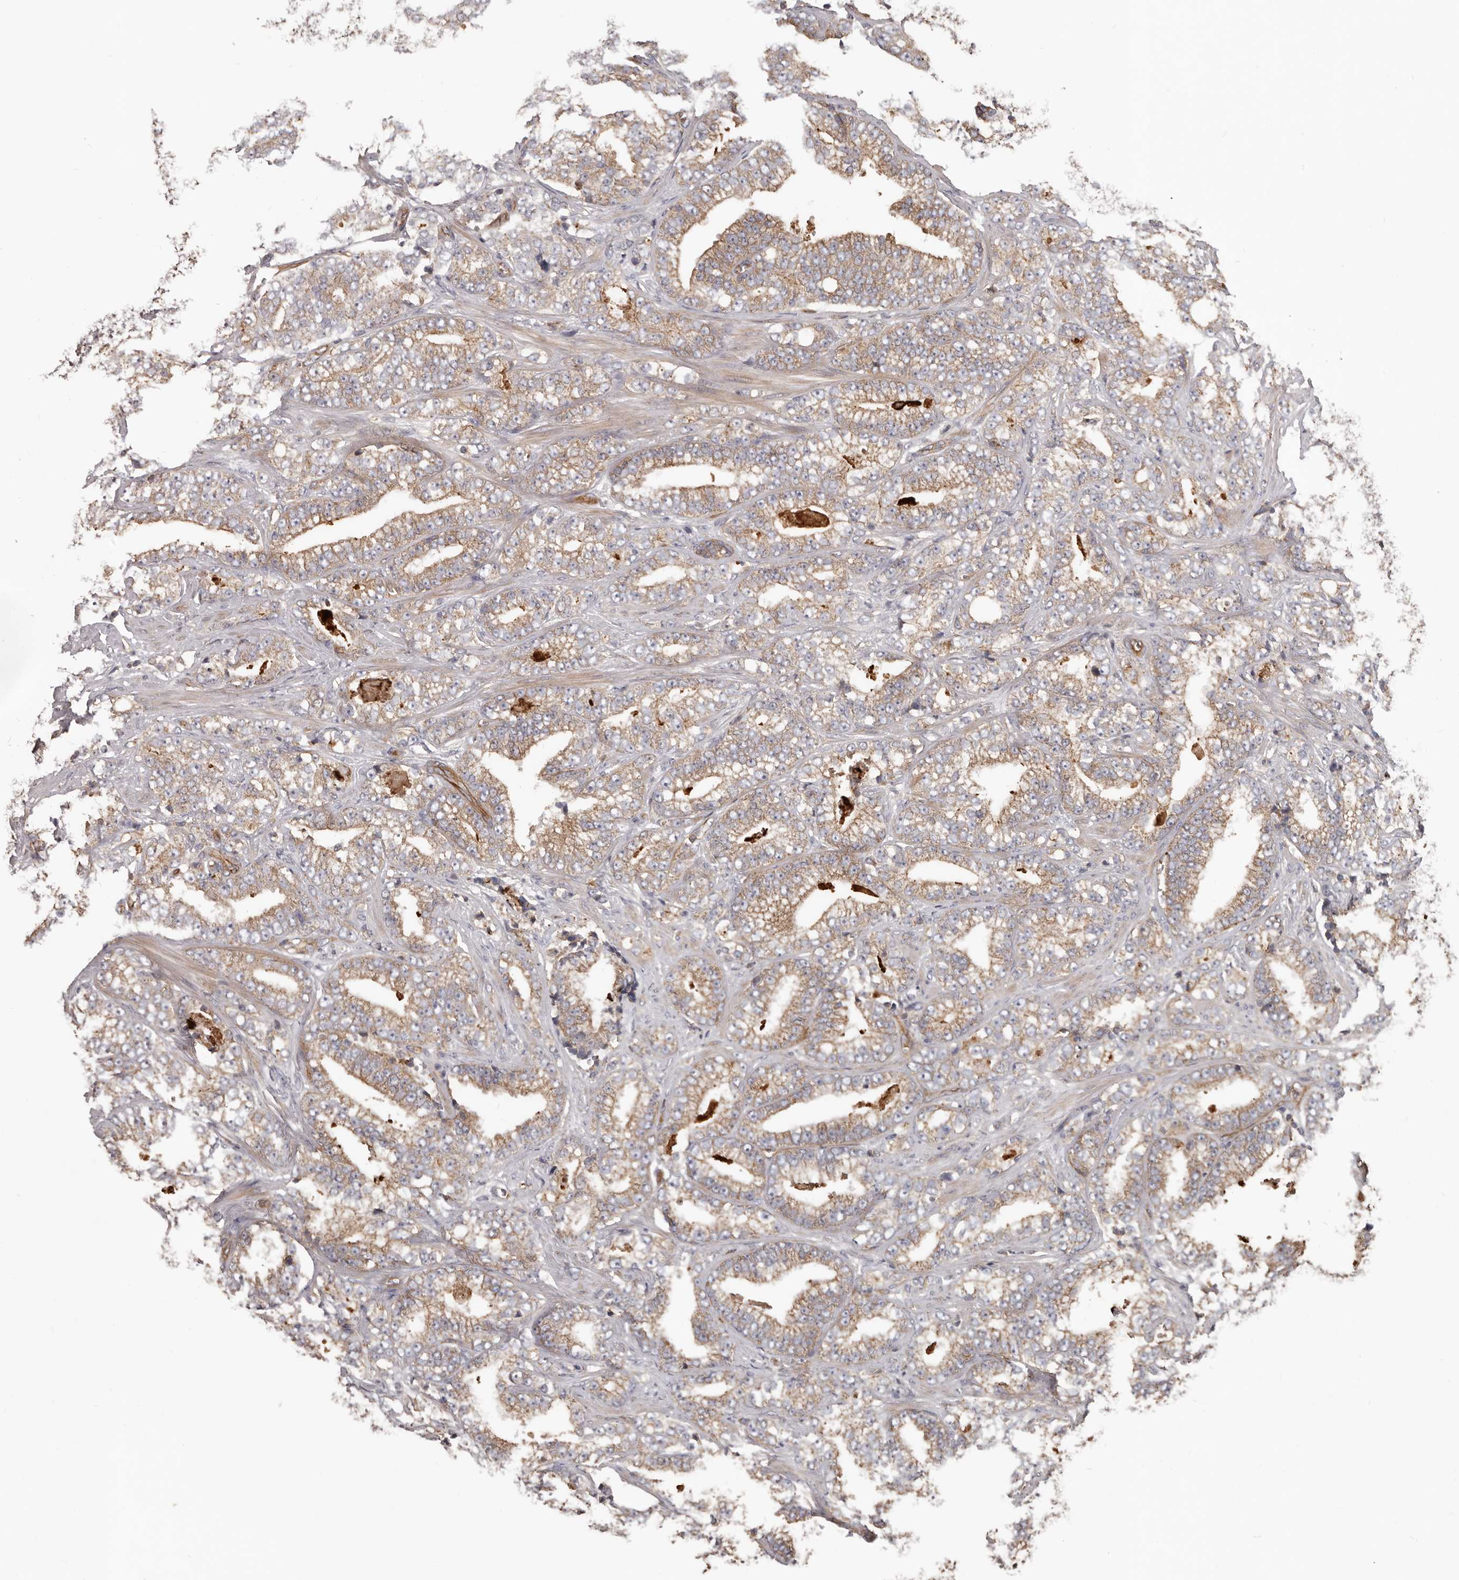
{"staining": {"intensity": "moderate", "quantity": ">75%", "location": "cytoplasmic/membranous"}, "tissue": "prostate cancer", "cell_type": "Tumor cells", "image_type": "cancer", "snomed": [{"axis": "morphology", "description": "Adenocarcinoma, High grade"}, {"axis": "topography", "description": "Prostate and seminal vesicle, NOS"}], "caption": "Immunohistochemistry (IHC) micrograph of high-grade adenocarcinoma (prostate) stained for a protein (brown), which exhibits medium levels of moderate cytoplasmic/membranous expression in approximately >75% of tumor cells.", "gene": "PNRC2", "patient": {"sex": "male", "age": 67}}